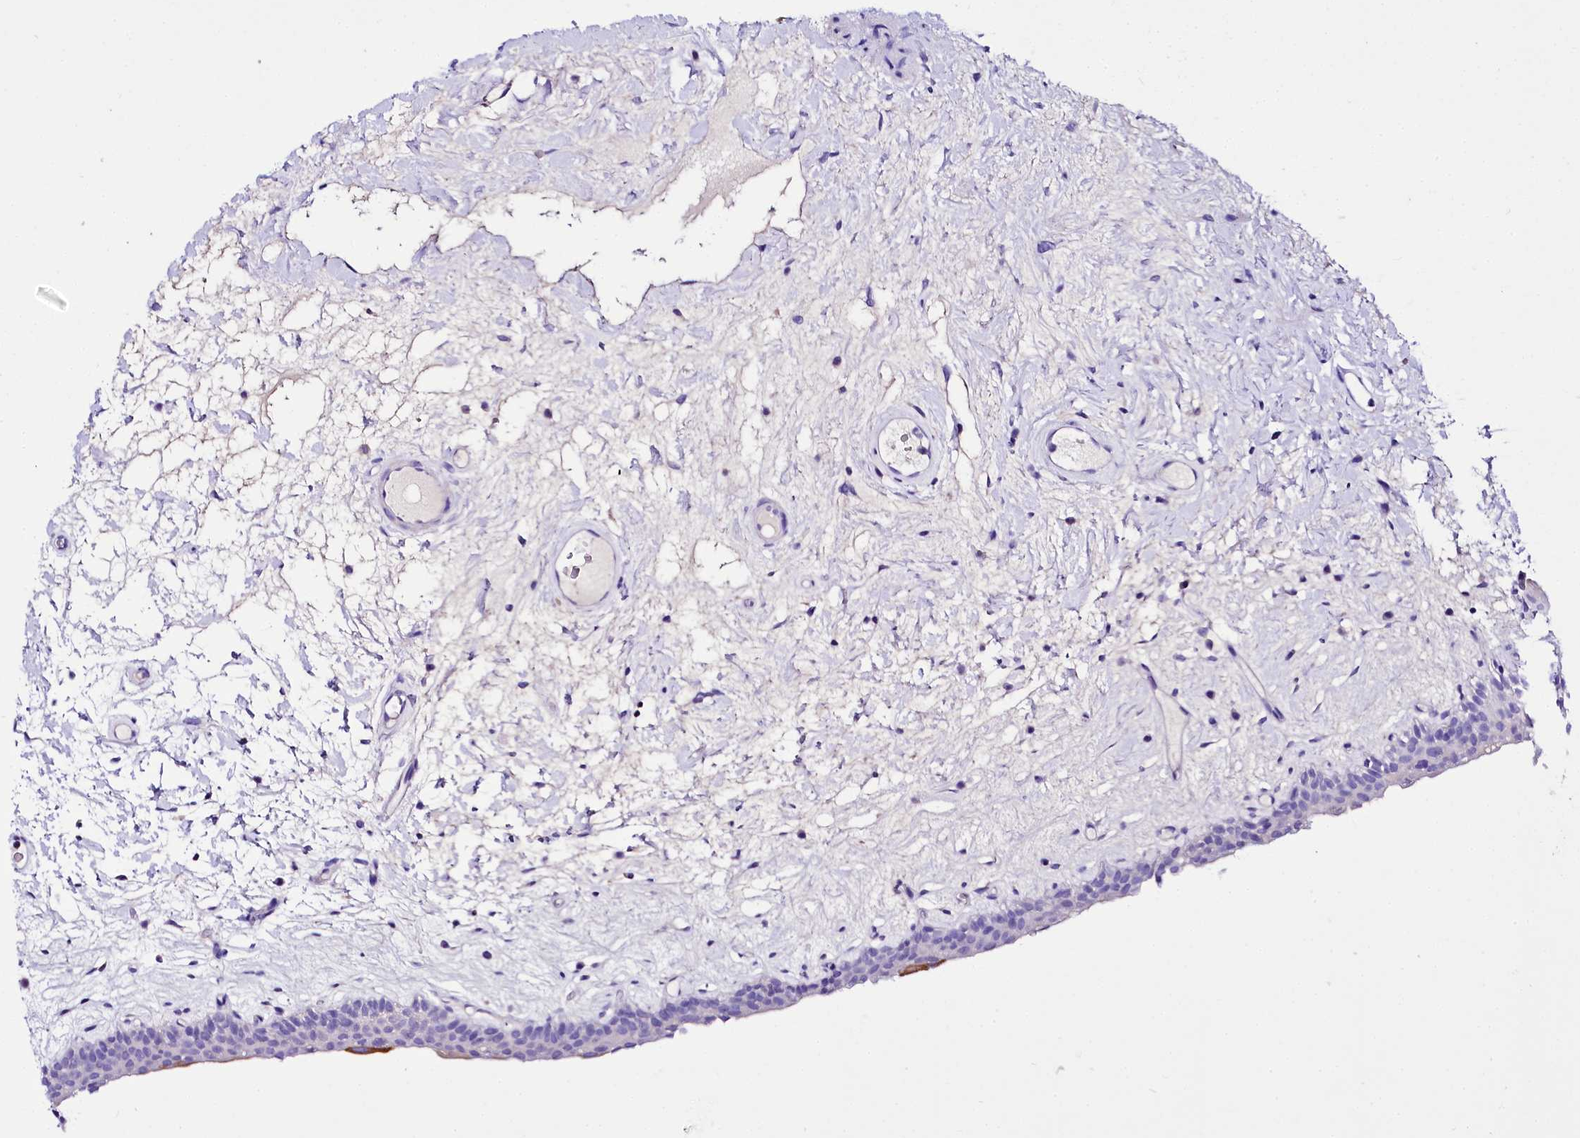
{"staining": {"intensity": "strong", "quantity": "<25%", "location": "cytoplasmic/membranous"}, "tissue": "urinary bladder", "cell_type": "Urothelial cells", "image_type": "normal", "snomed": [{"axis": "morphology", "description": "Normal tissue, NOS"}, {"axis": "topography", "description": "Urinary bladder"}], "caption": "A high-resolution micrograph shows immunohistochemistry staining of benign urinary bladder, which exhibits strong cytoplasmic/membranous expression in about <25% of urothelial cells. The protein is shown in brown color, while the nuclei are stained blue.", "gene": "A2ML1", "patient": {"sex": "male", "age": 83}}